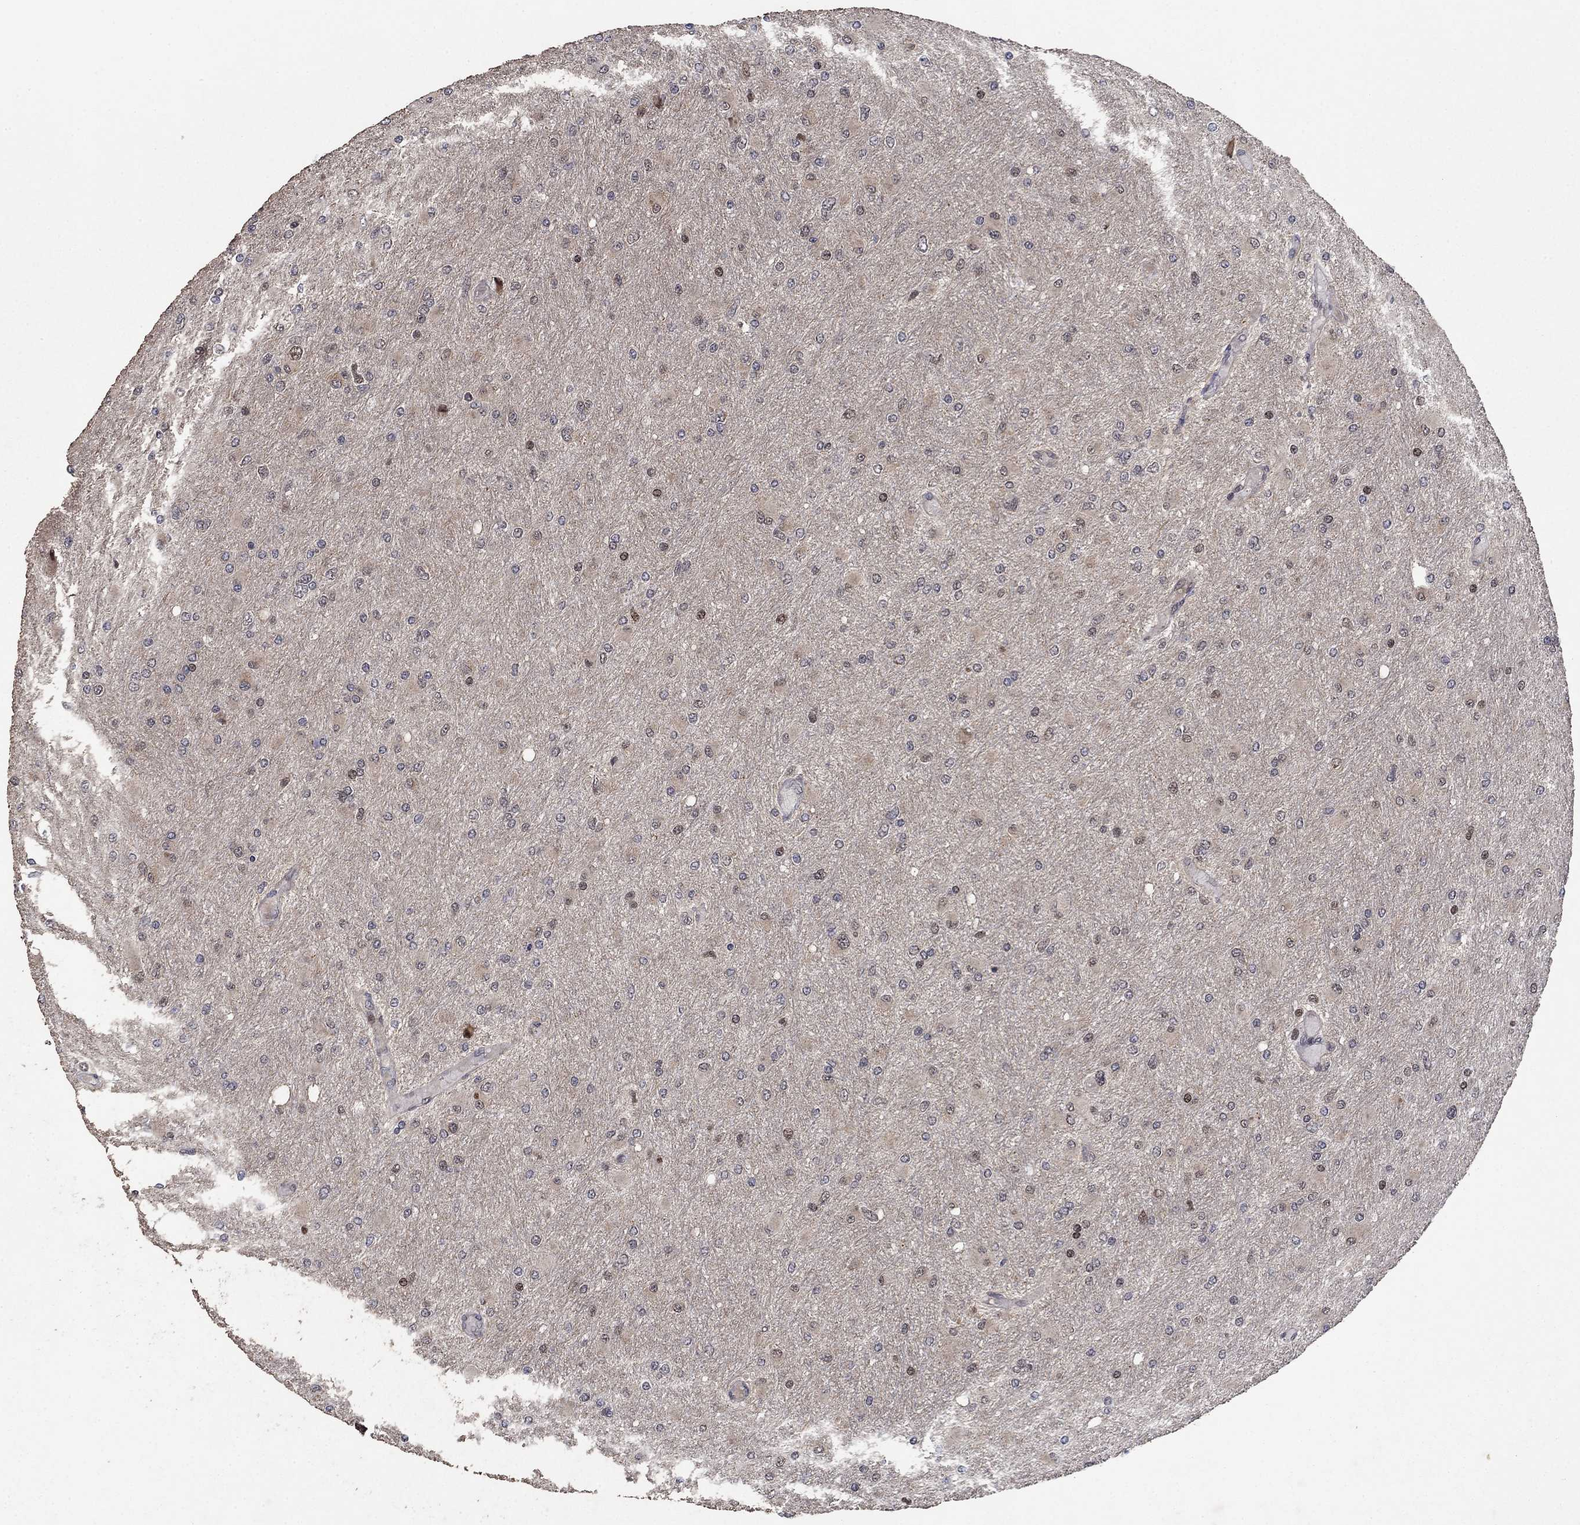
{"staining": {"intensity": "strong", "quantity": "25%-75%", "location": "nuclear"}, "tissue": "glioma", "cell_type": "Tumor cells", "image_type": "cancer", "snomed": [{"axis": "morphology", "description": "Glioma, malignant, High grade"}, {"axis": "topography", "description": "Cerebral cortex"}], "caption": "Glioma stained with DAB (3,3'-diaminobenzidine) immunohistochemistry (IHC) shows high levels of strong nuclear expression in about 25%-75% of tumor cells.", "gene": "PRICKLE4", "patient": {"sex": "female", "age": 36}}